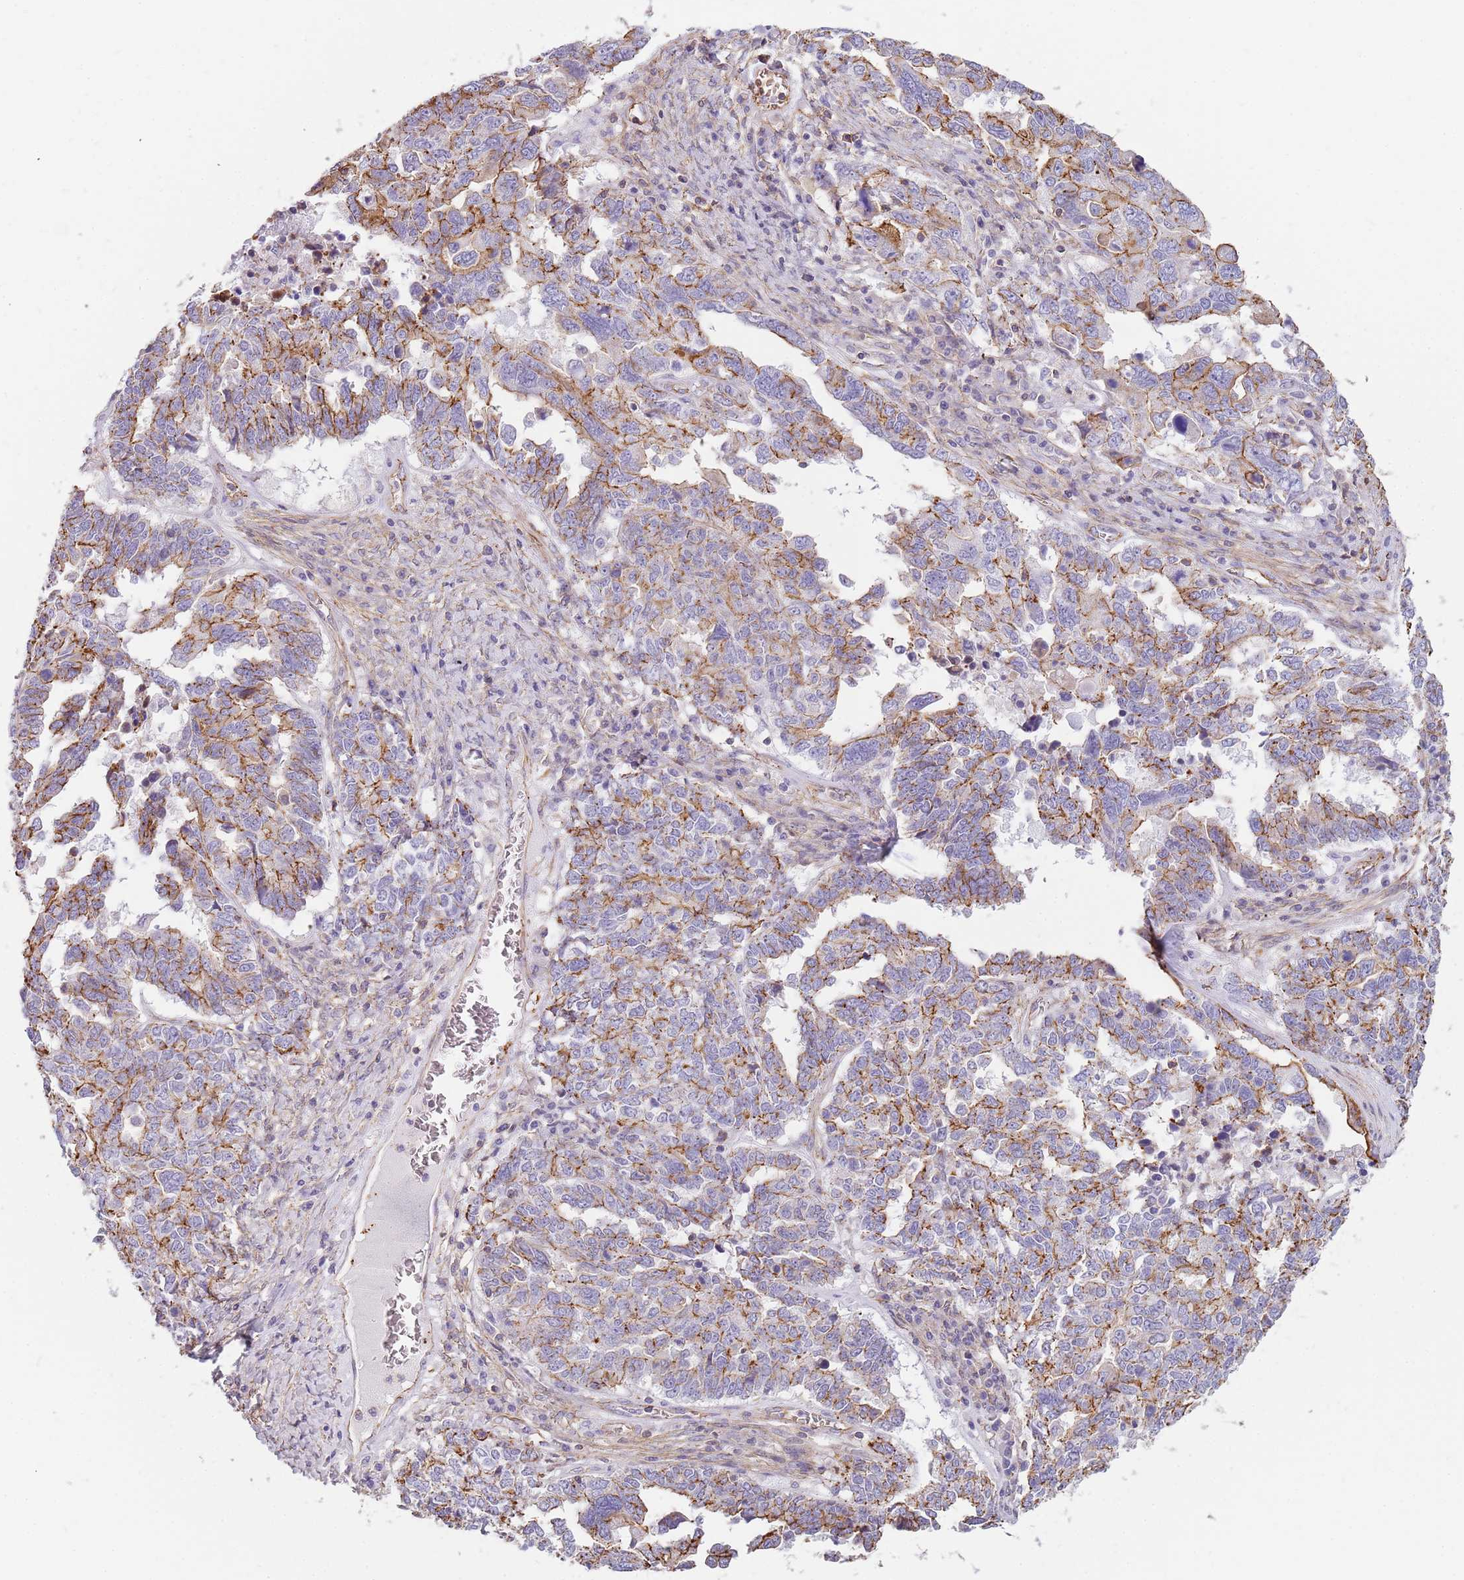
{"staining": {"intensity": "moderate", "quantity": "25%-75%", "location": "cytoplasmic/membranous"}, "tissue": "ovarian cancer", "cell_type": "Tumor cells", "image_type": "cancer", "snomed": [{"axis": "morphology", "description": "Carcinoma, endometroid"}, {"axis": "topography", "description": "Ovary"}], "caption": "Endometroid carcinoma (ovarian) stained with DAB IHC exhibits medium levels of moderate cytoplasmic/membranous positivity in approximately 25%-75% of tumor cells.", "gene": "GFRAL", "patient": {"sex": "female", "age": 62}}